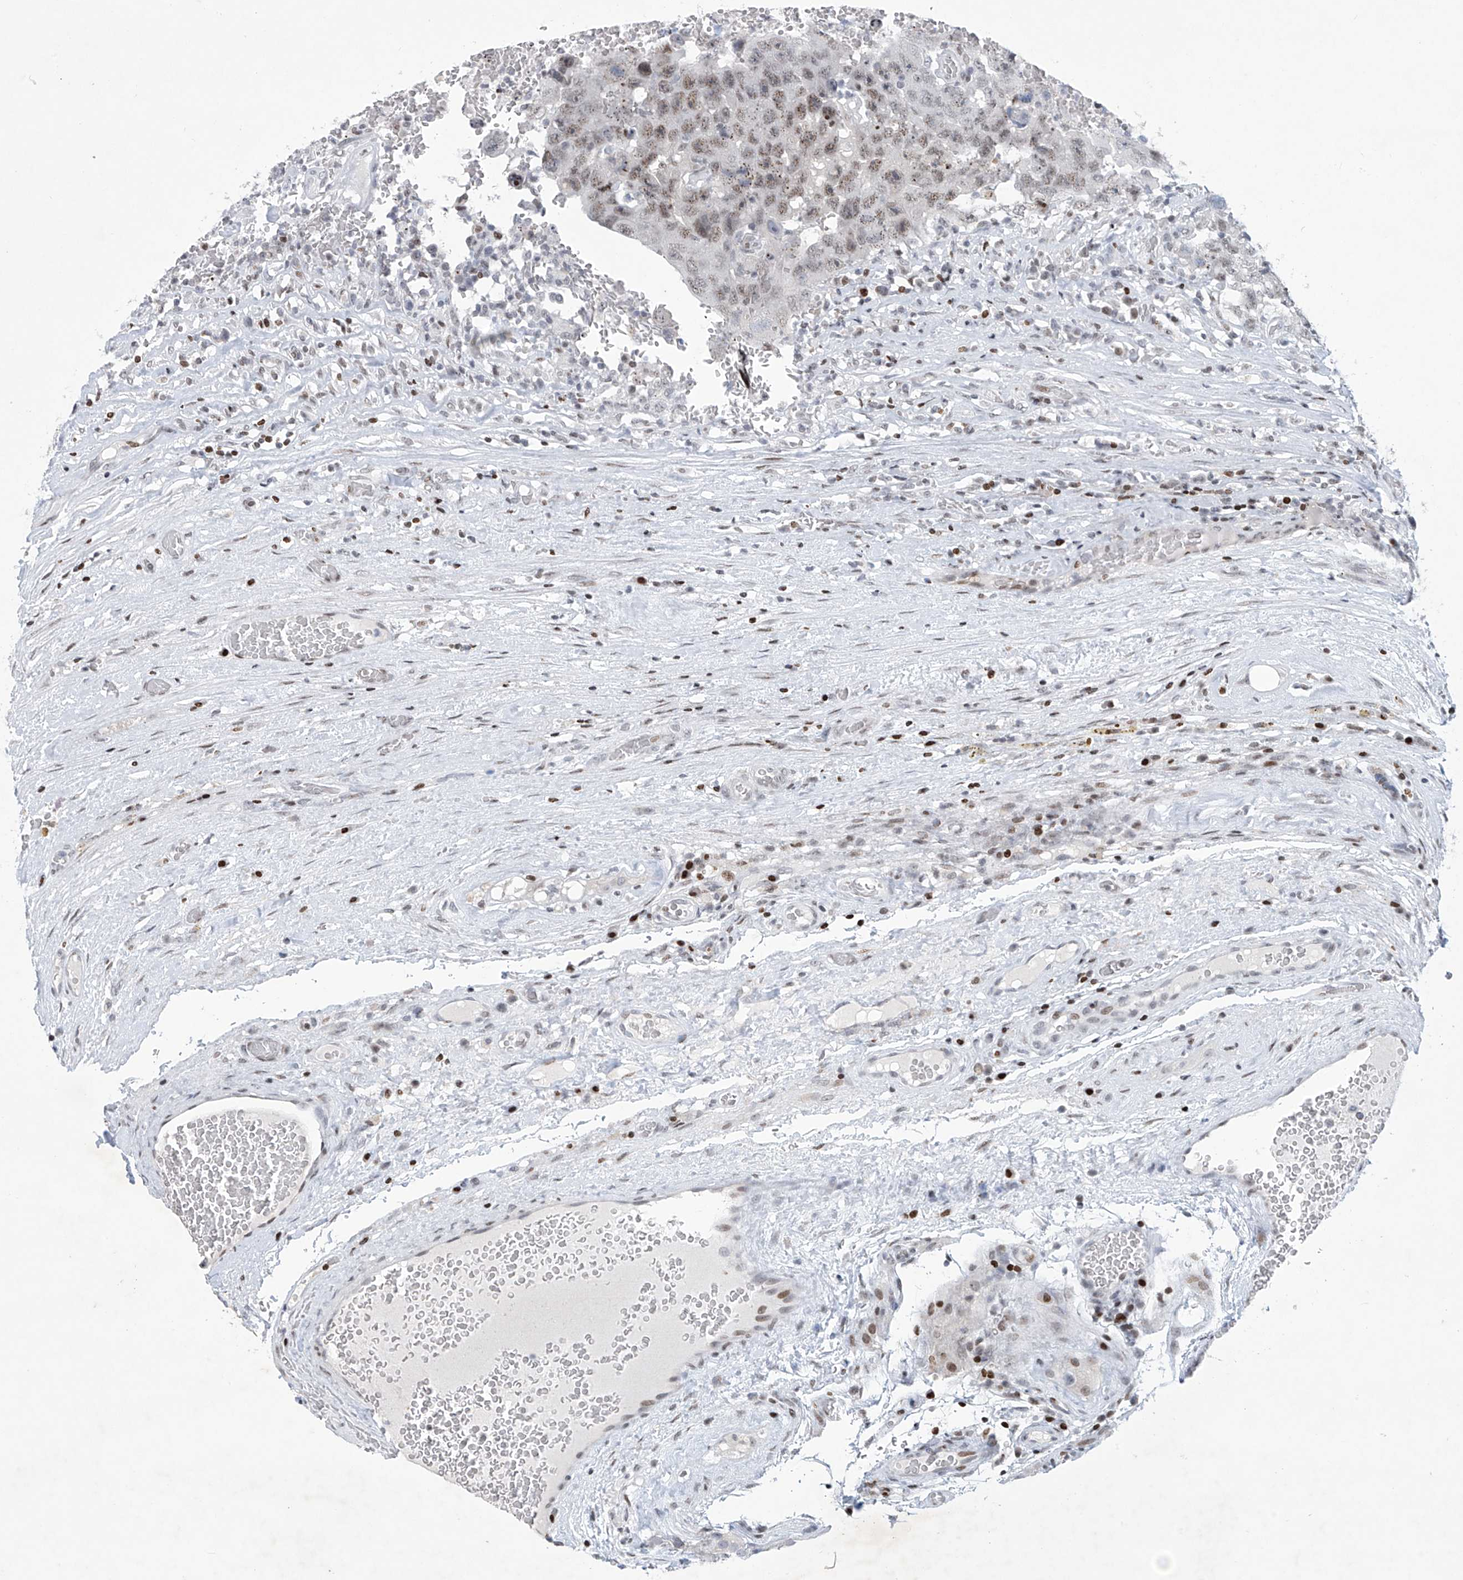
{"staining": {"intensity": "weak", "quantity": ">75%", "location": "nuclear"}, "tissue": "testis cancer", "cell_type": "Tumor cells", "image_type": "cancer", "snomed": [{"axis": "morphology", "description": "Carcinoma, Embryonal, NOS"}, {"axis": "topography", "description": "Testis"}], "caption": "Testis cancer (embryonal carcinoma) tissue exhibits weak nuclear expression in about >75% of tumor cells (Stains: DAB in brown, nuclei in blue, Microscopy: brightfield microscopy at high magnification).", "gene": "RFX7", "patient": {"sex": "male", "age": 26}}